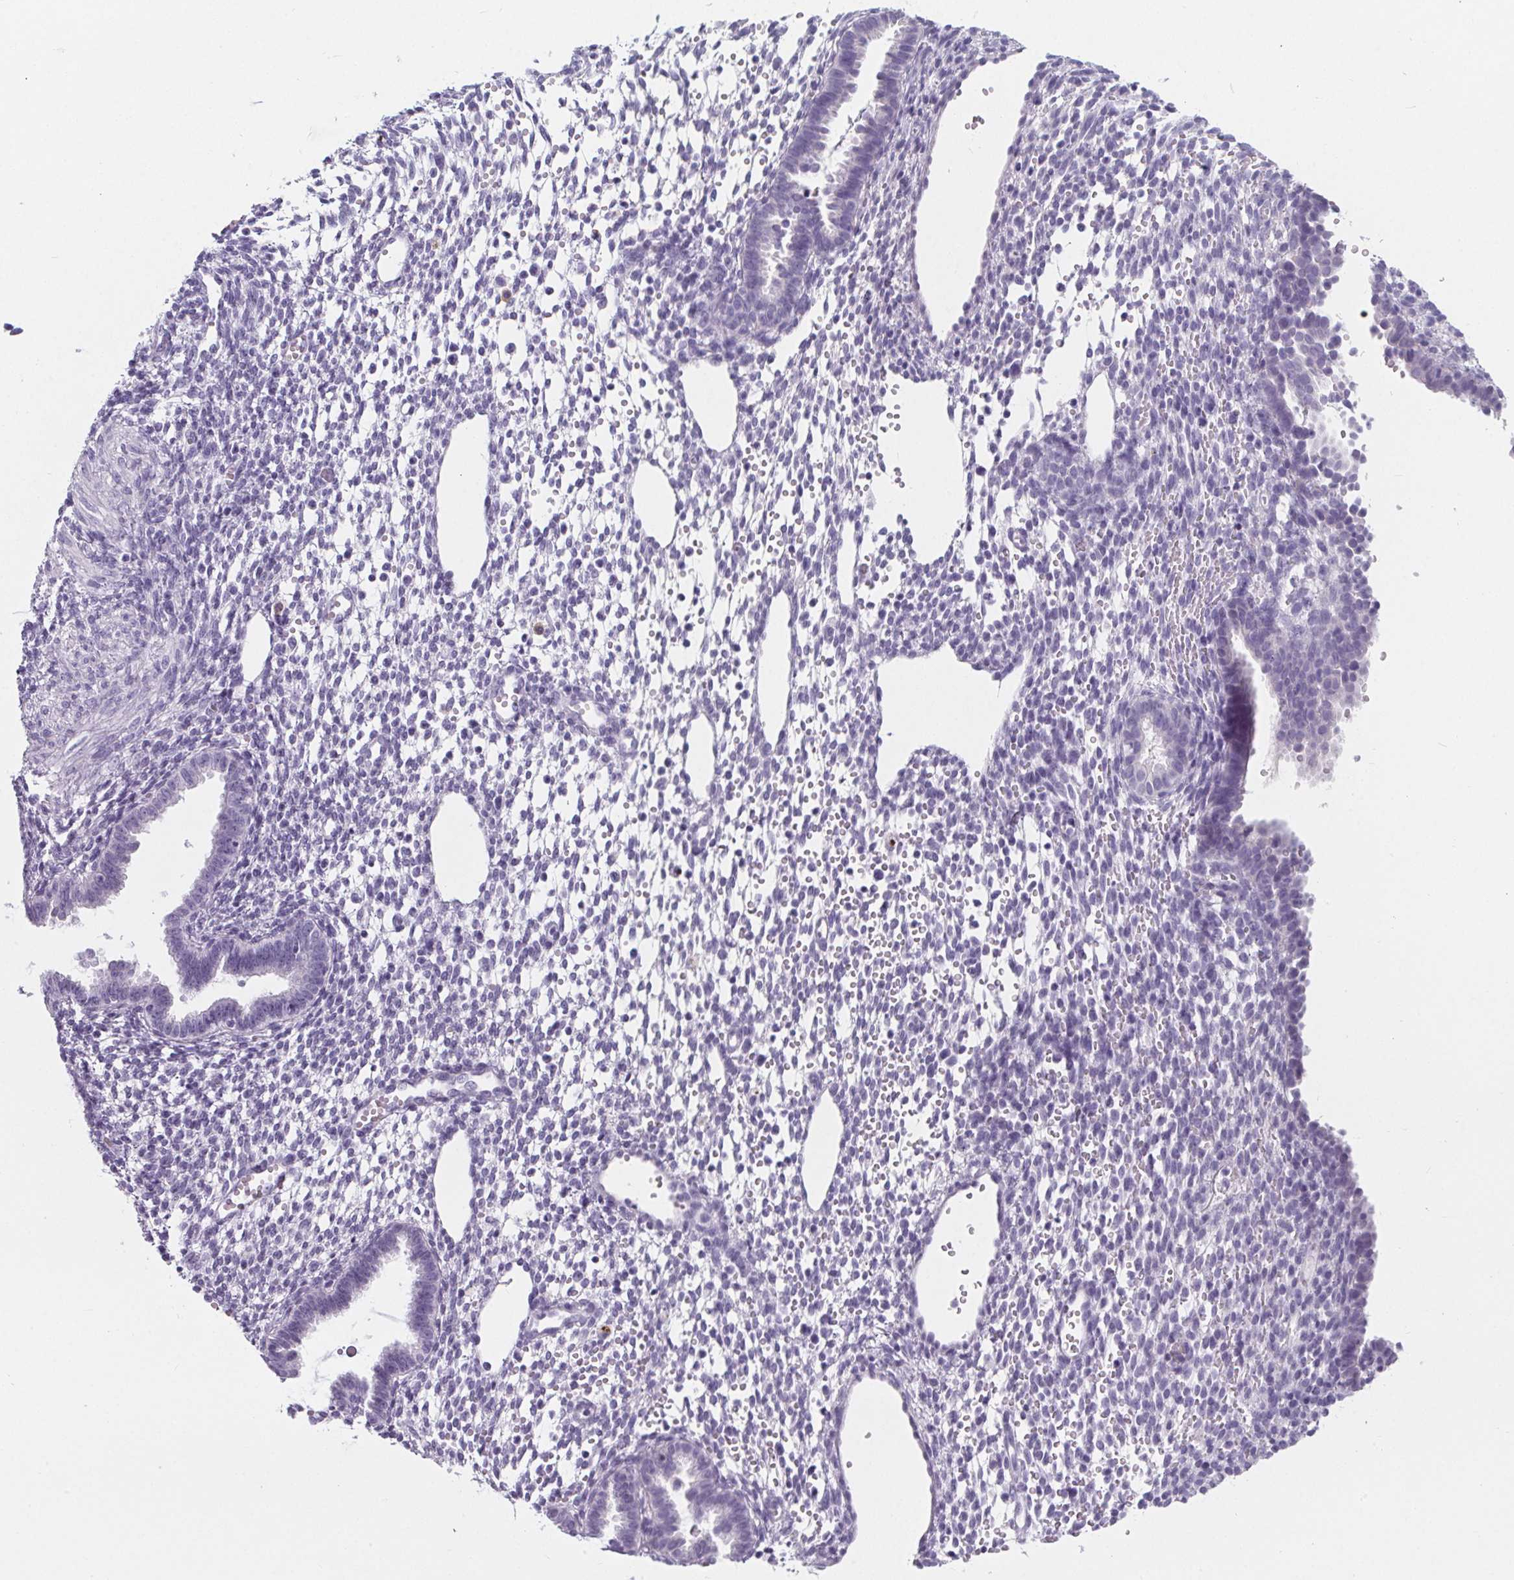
{"staining": {"intensity": "negative", "quantity": "none", "location": "none"}, "tissue": "endometrium", "cell_type": "Cells in endometrial stroma", "image_type": "normal", "snomed": [{"axis": "morphology", "description": "Normal tissue, NOS"}, {"axis": "topography", "description": "Endometrium"}], "caption": "An immunohistochemistry (IHC) photomicrograph of unremarkable endometrium is shown. There is no staining in cells in endometrial stroma of endometrium. (IHC, brightfield microscopy, high magnification).", "gene": "ADRB1", "patient": {"sex": "female", "age": 36}}